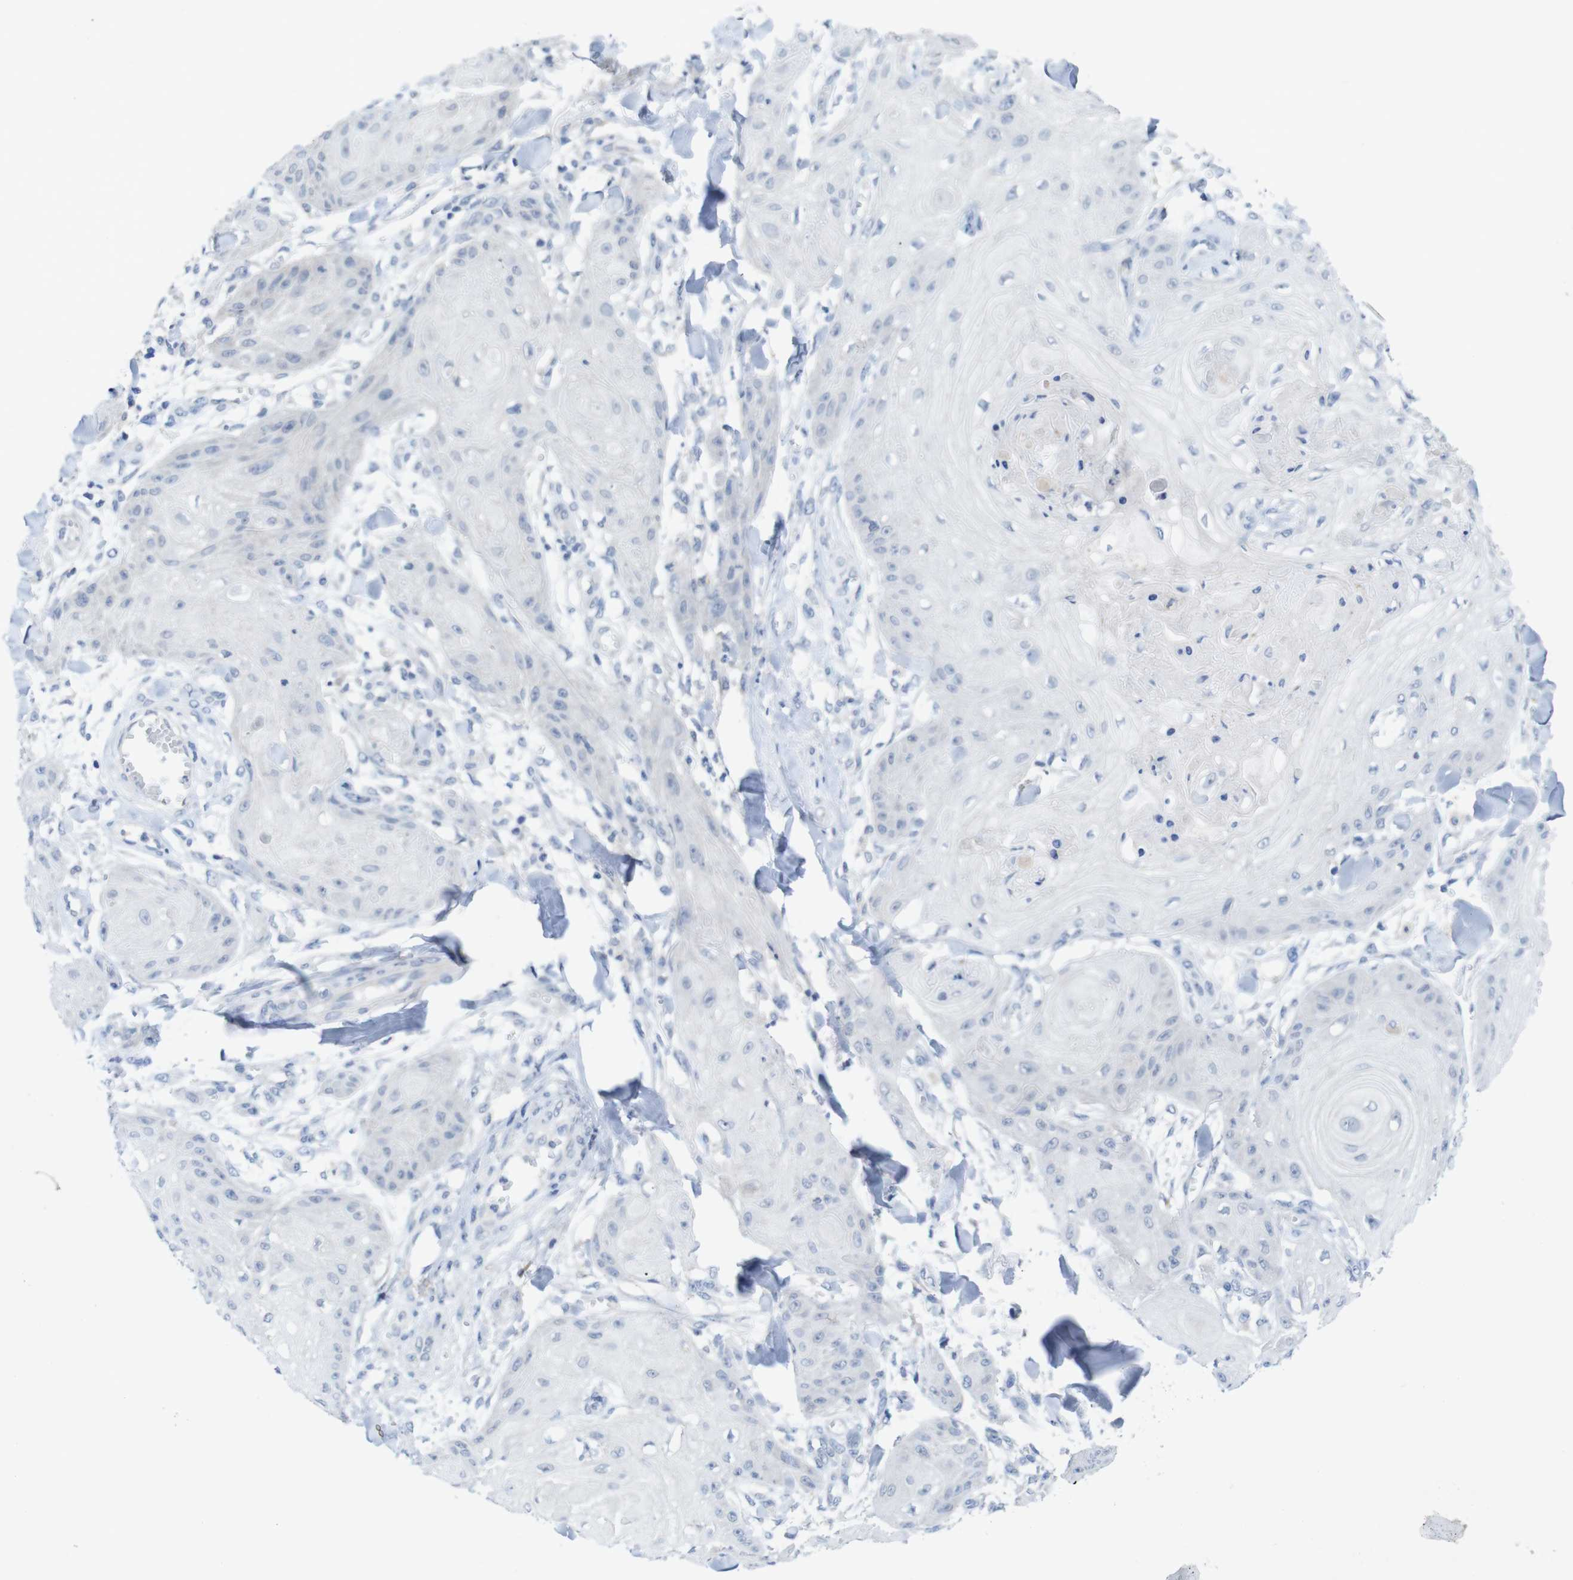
{"staining": {"intensity": "negative", "quantity": "none", "location": "none"}, "tissue": "skin cancer", "cell_type": "Tumor cells", "image_type": "cancer", "snomed": [{"axis": "morphology", "description": "Squamous cell carcinoma, NOS"}, {"axis": "topography", "description": "Skin"}], "caption": "Immunohistochemical staining of squamous cell carcinoma (skin) reveals no significant staining in tumor cells.", "gene": "SLAMF7", "patient": {"sex": "male", "age": 74}}